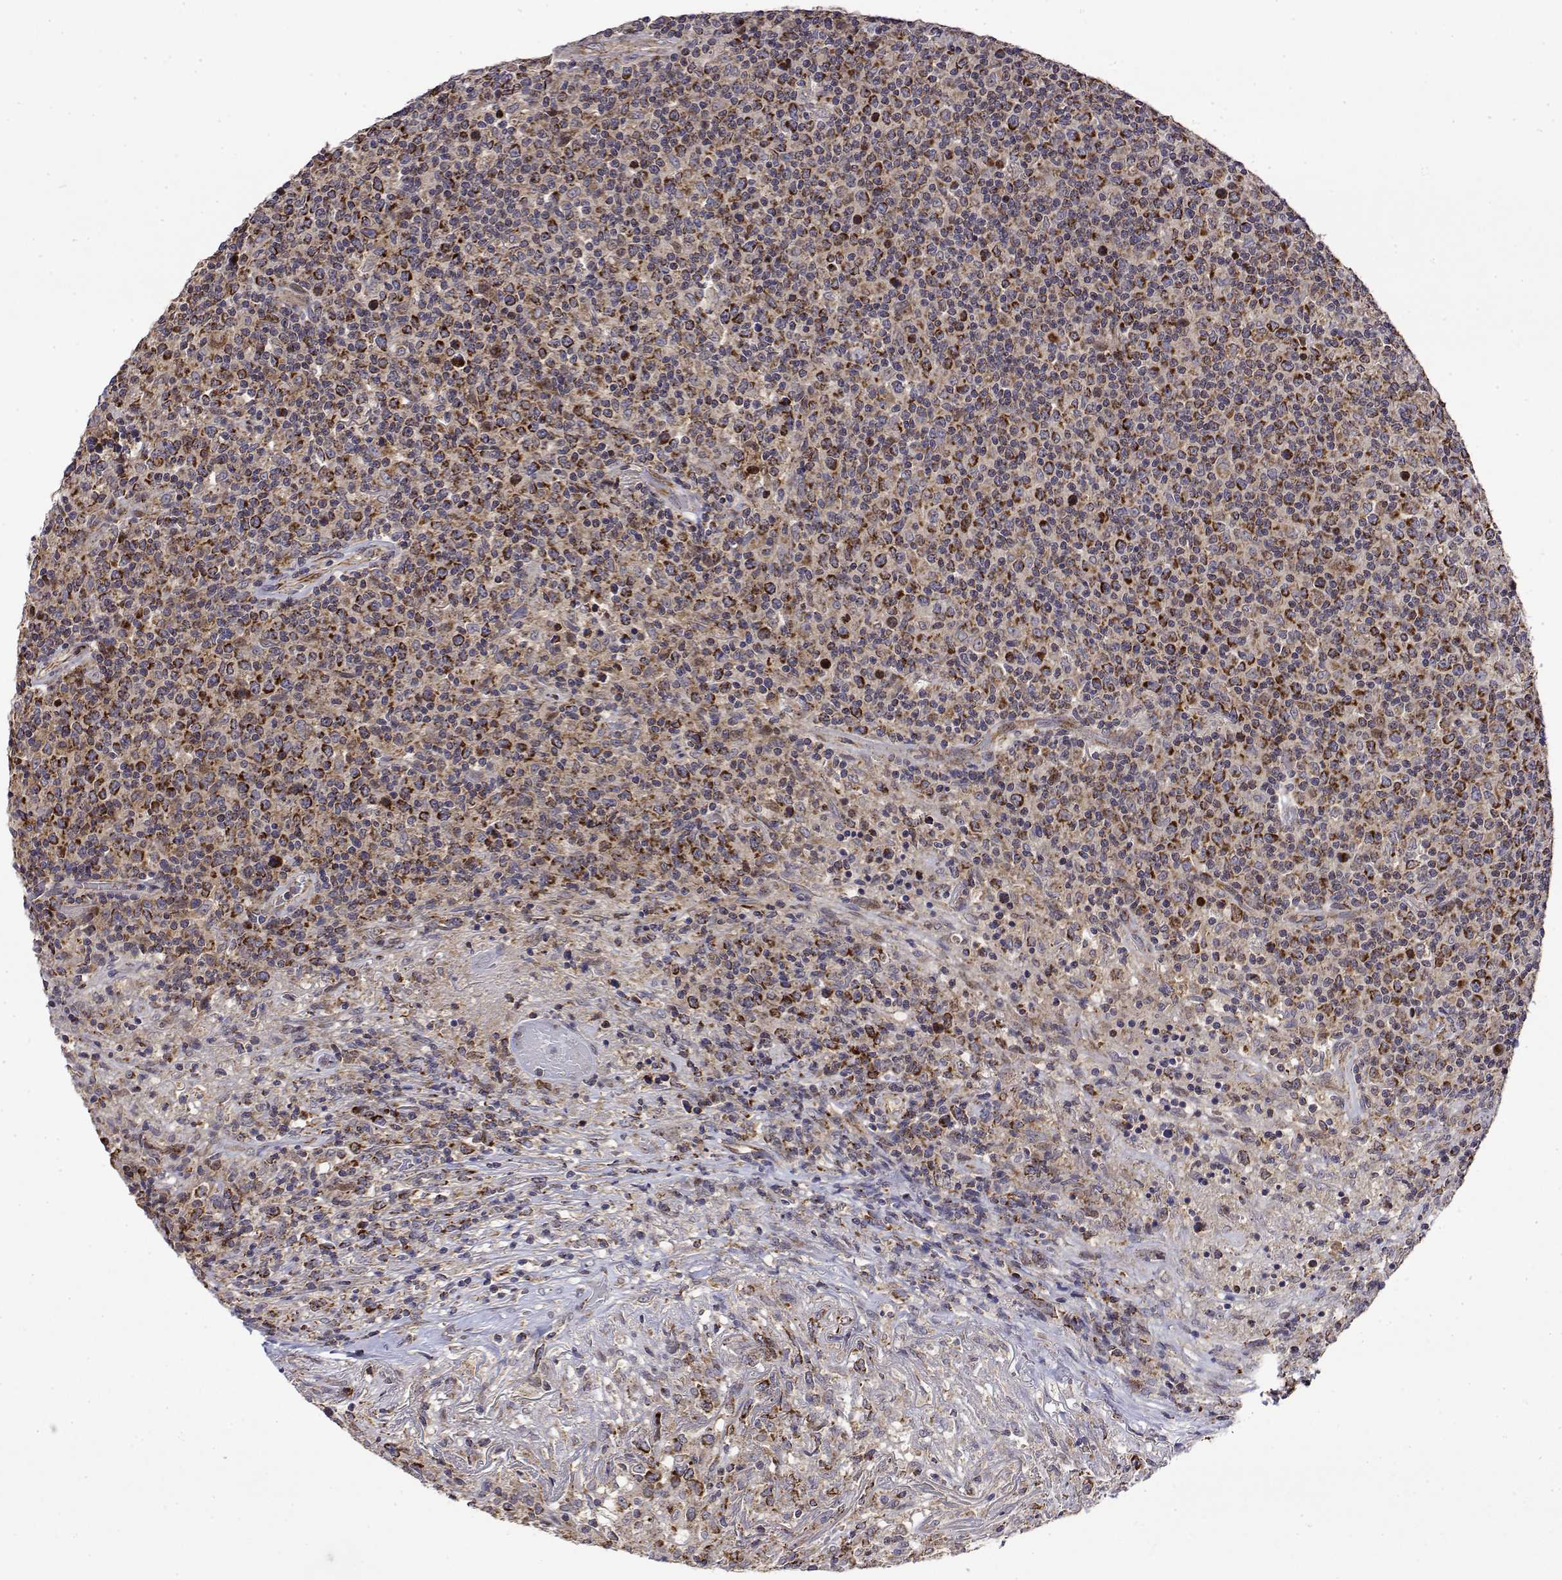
{"staining": {"intensity": "strong", "quantity": "25%-75%", "location": "cytoplasmic/membranous"}, "tissue": "lymphoma", "cell_type": "Tumor cells", "image_type": "cancer", "snomed": [{"axis": "morphology", "description": "Malignant lymphoma, non-Hodgkin's type, High grade"}, {"axis": "topography", "description": "Lung"}], "caption": "Strong cytoplasmic/membranous staining is seen in approximately 25%-75% of tumor cells in lymphoma.", "gene": "GADD45GIP1", "patient": {"sex": "male", "age": 79}}